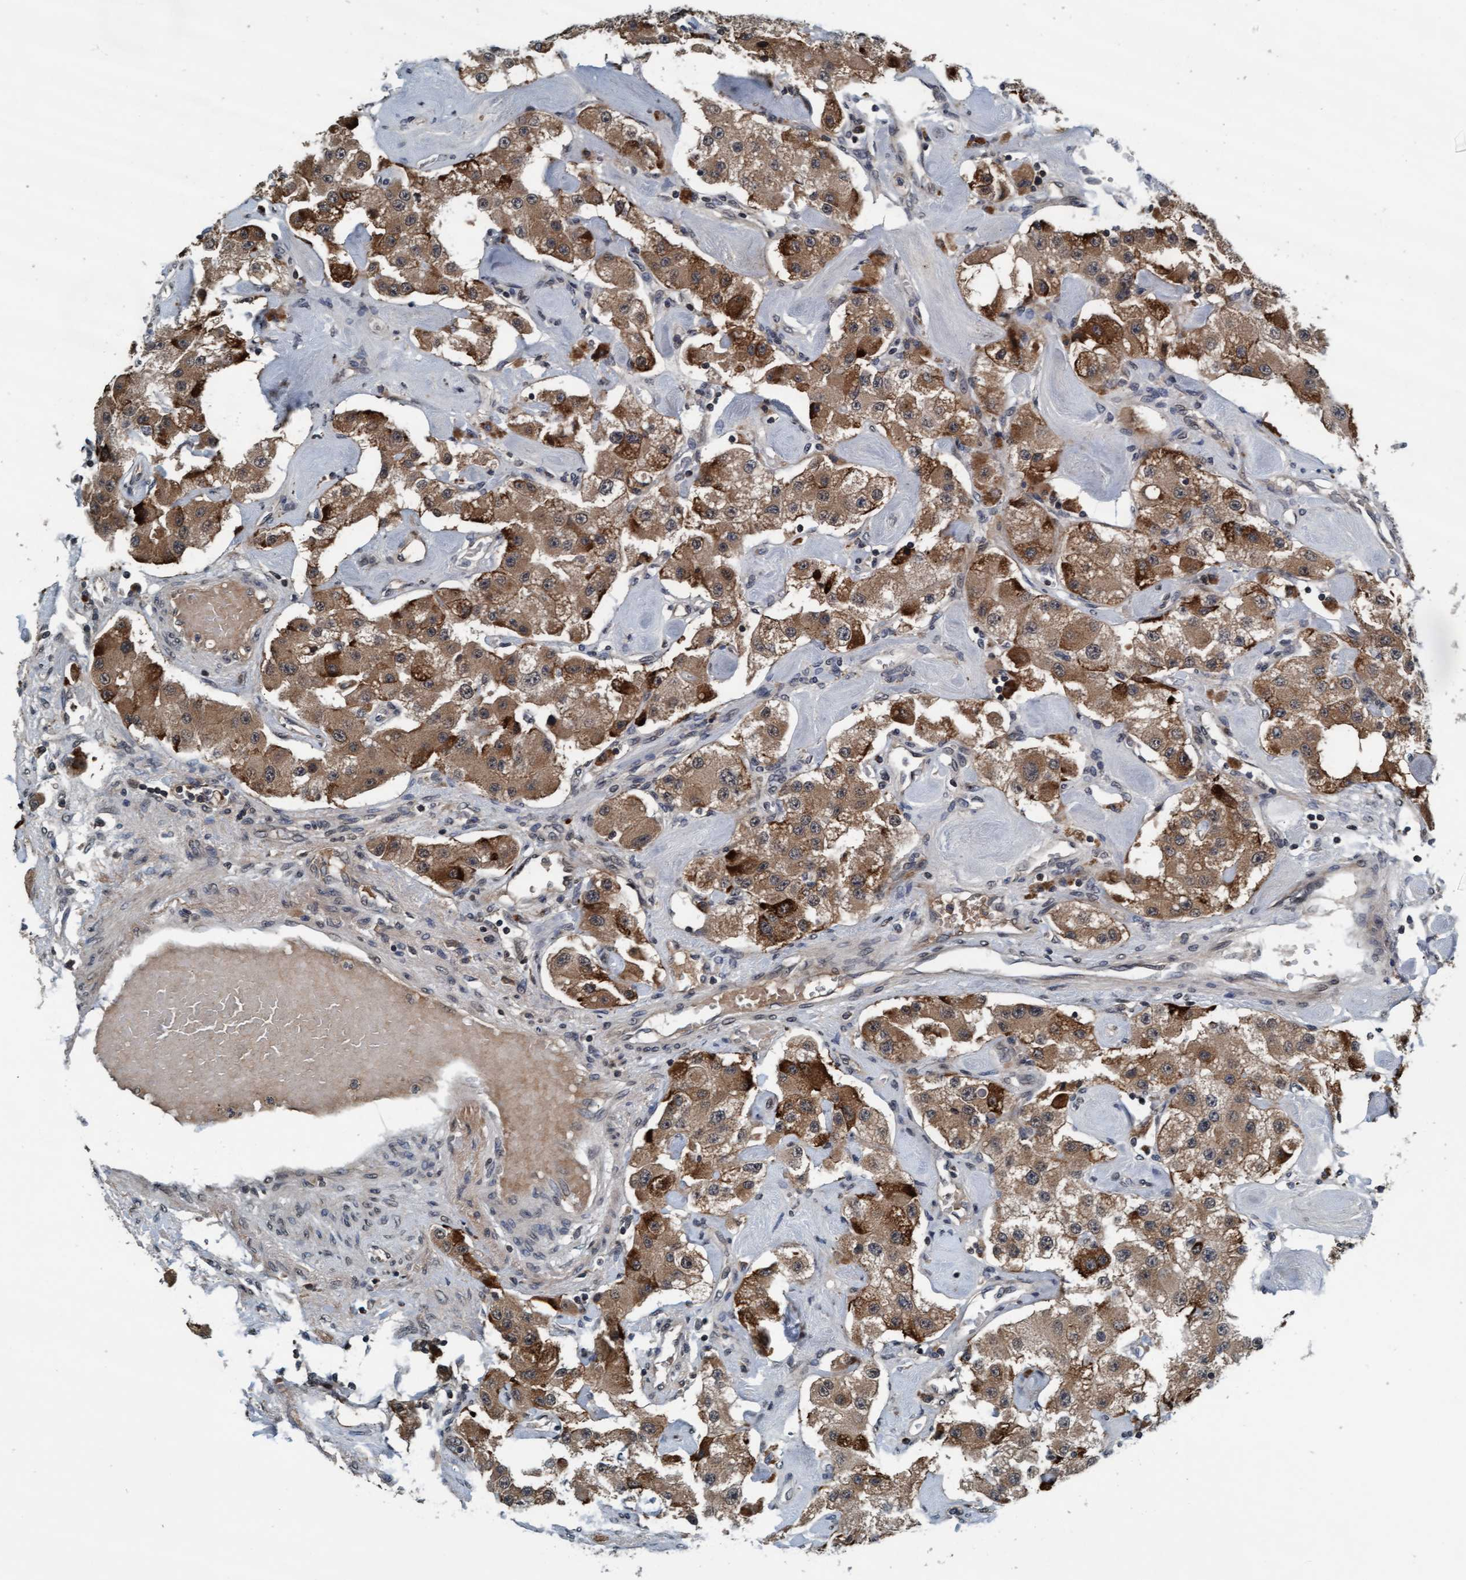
{"staining": {"intensity": "moderate", "quantity": ">75%", "location": "cytoplasmic/membranous"}, "tissue": "carcinoid", "cell_type": "Tumor cells", "image_type": "cancer", "snomed": [{"axis": "morphology", "description": "Carcinoid, malignant, NOS"}, {"axis": "topography", "description": "Pancreas"}], "caption": "The immunohistochemical stain shows moderate cytoplasmic/membranous positivity in tumor cells of carcinoid tissue.", "gene": "WASF1", "patient": {"sex": "male", "age": 41}}